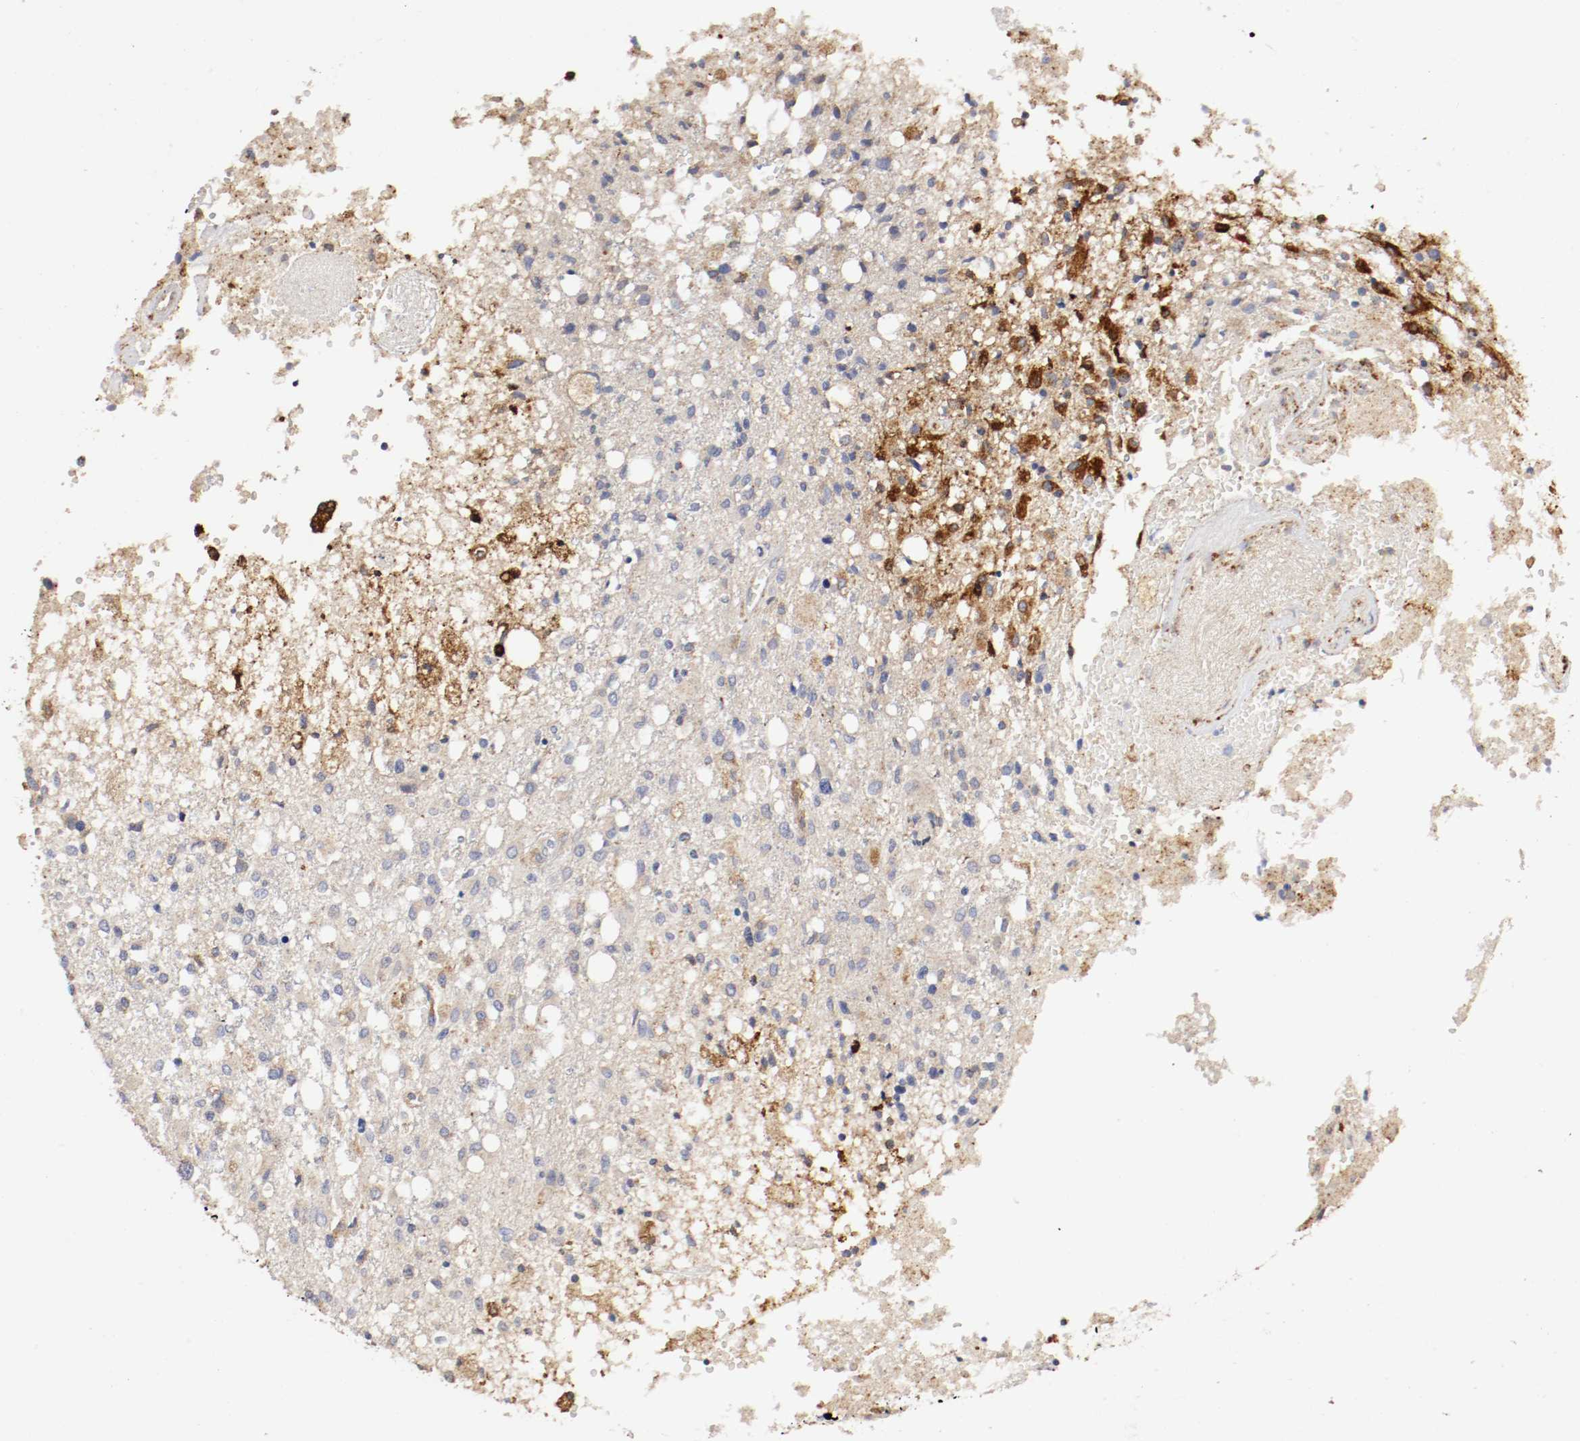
{"staining": {"intensity": "weak", "quantity": "25%-75%", "location": "cytoplasmic/membranous"}, "tissue": "glioma", "cell_type": "Tumor cells", "image_type": "cancer", "snomed": [{"axis": "morphology", "description": "Glioma, malignant, High grade"}, {"axis": "topography", "description": "Cerebral cortex"}], "caption": "An image of human glioma stained for a protein reveals weak cytoplasmic/membranous brown staining in tumor cells. The staining was performed using DAB (3,3'-diaminobenzidine) to visualize the protein expression in brown, while the nuclei were stained in blue with hematoxylin (Magnification: 20x).", "gene": "TRAF2", "patient": {"sex": "male", "age": 76}}